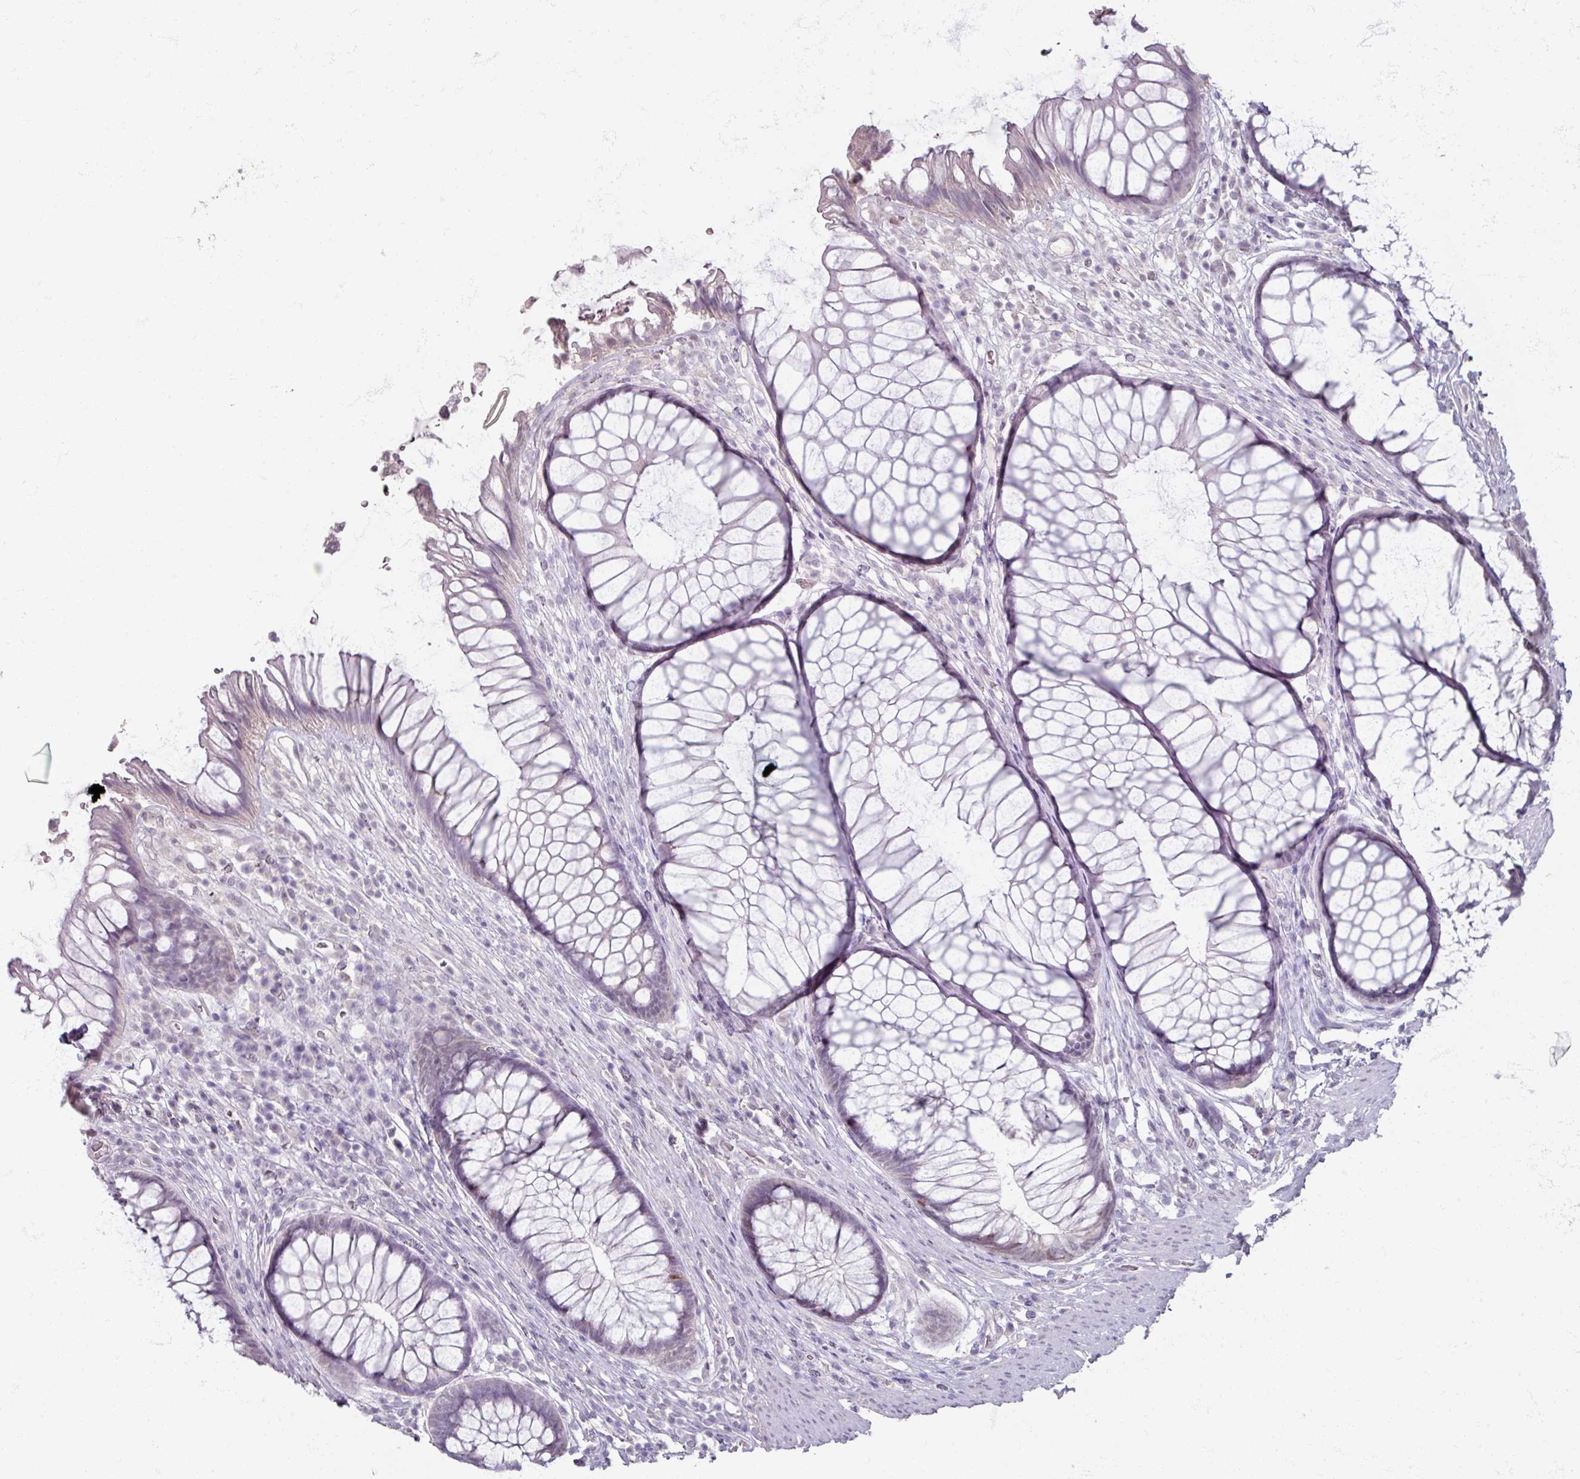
{"staining": {"intensity": "negative", "quantity": "none", "location": "none"}, "tissue": "rectum", "cell_type": "Glandular cells", "image_type": "normal", "snomed": [{"axis": "morphology", "description": "Normal tissue, NOS"}, {"axis": "topography", "description": "Smooth muscle"}, {"axis": "topography", "description": "Rectum"}], "caption": "Rectum was stained to show a protein in brown. There is no significant staining in glandular cells. (IHC, brightfield microscopy, high magnification).", "gene": "SOX11", "patient": {"sex": "male", "age": 53}}